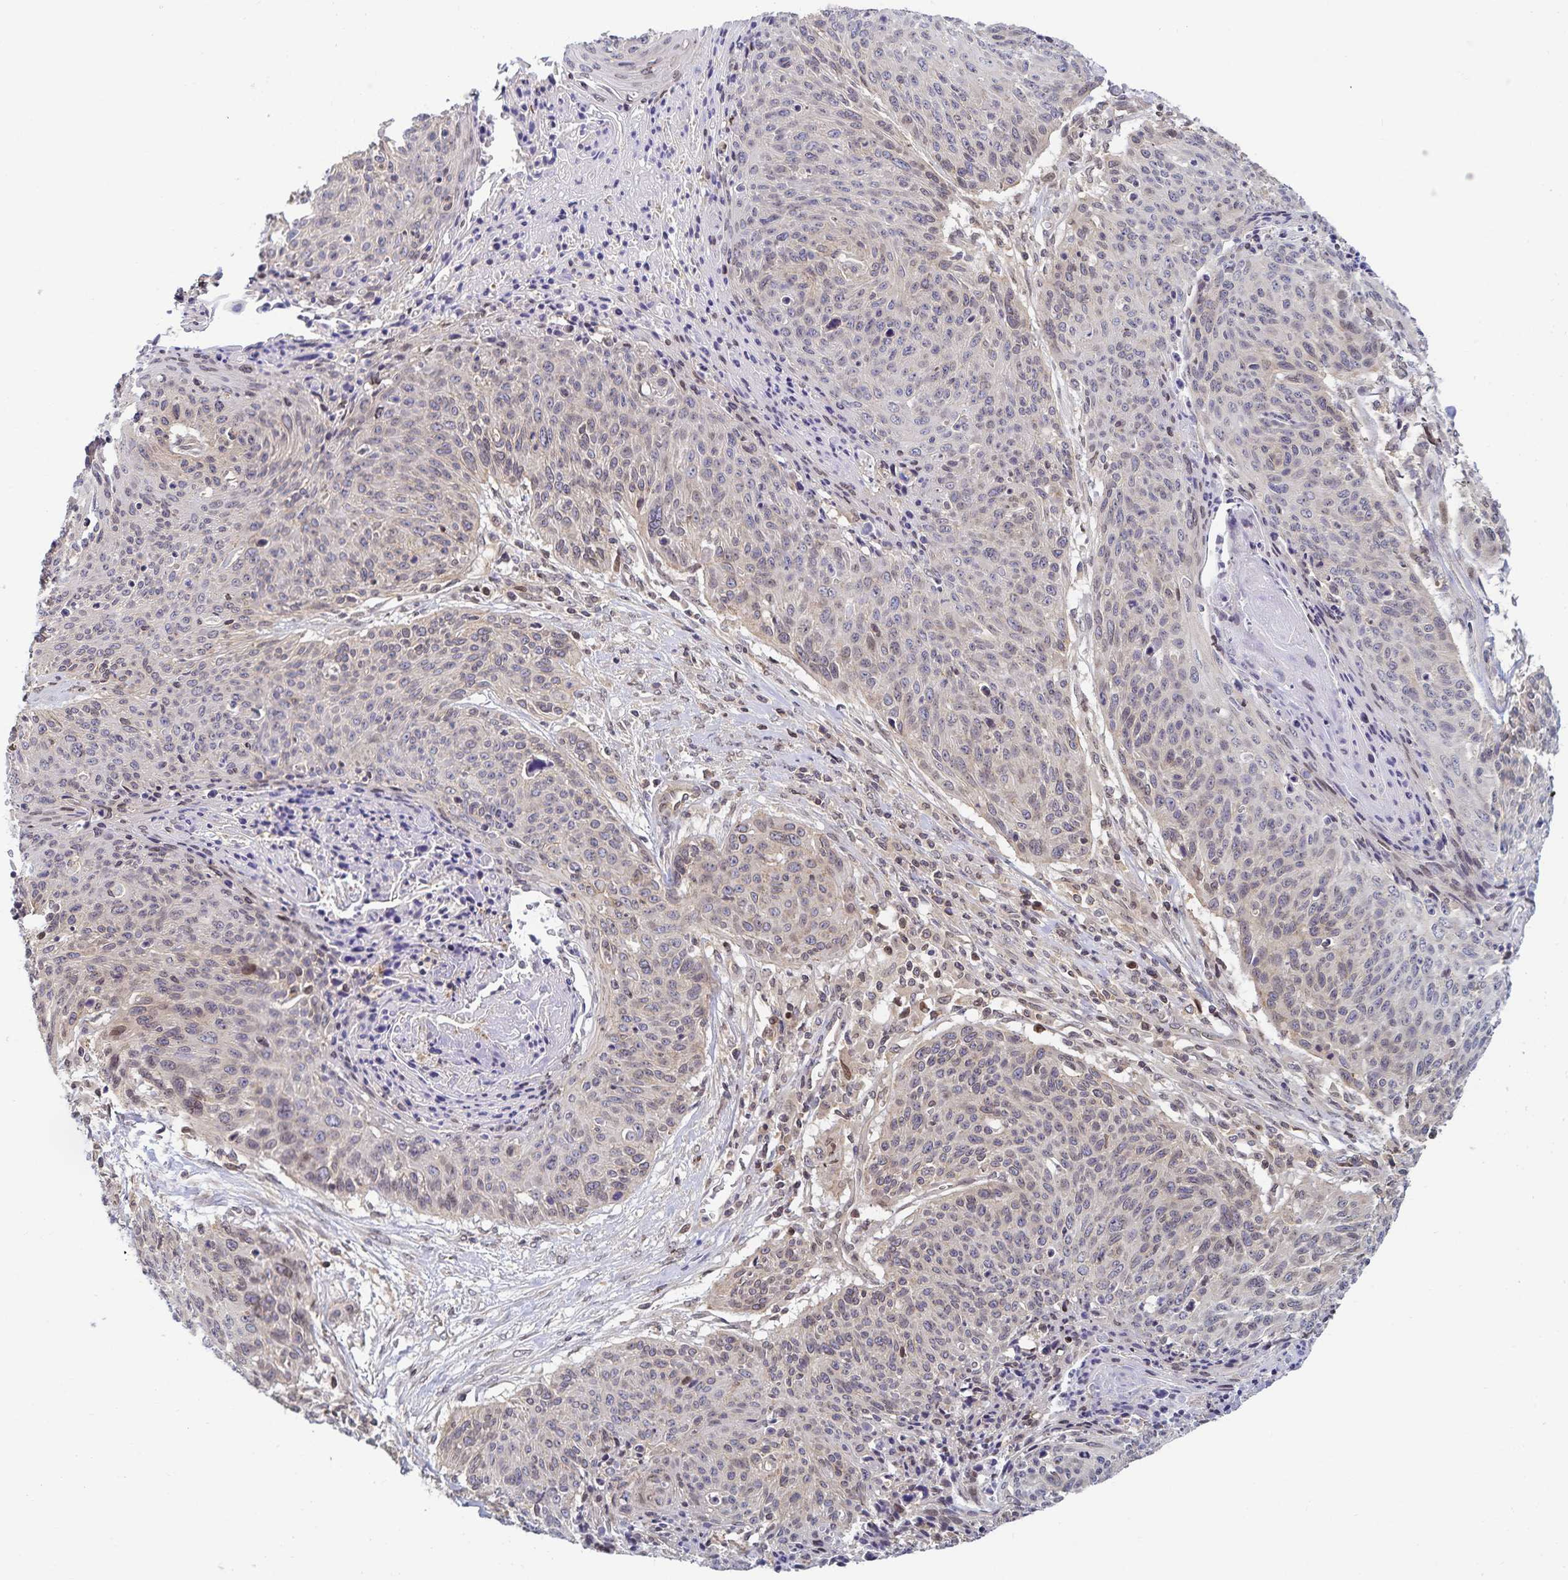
{"staining": {"intensity": "weak", "quantity": "<25%", "location": "nuclear"}, "tissue": "cervical cancer", "cell_type": "Tumor cells", "image_type": "cancer", "snomed": [{"axis": "morphology", "description": "Squamous cell carcinoma, NOS"}, {"axis": "topography", "description": "Cervix"}], "caption": "Immunohistochemistry (IHC) image of human squamous cell carcinoma (cervical) stained for a protein (brown), which demonstrates no expression in tumor cells. (DAB (3,3'-diaminobenzidine) immunohistochemistry, high magnification).", "gene": "RAB9B", "patient": {"sex": "female", "age": 45}}